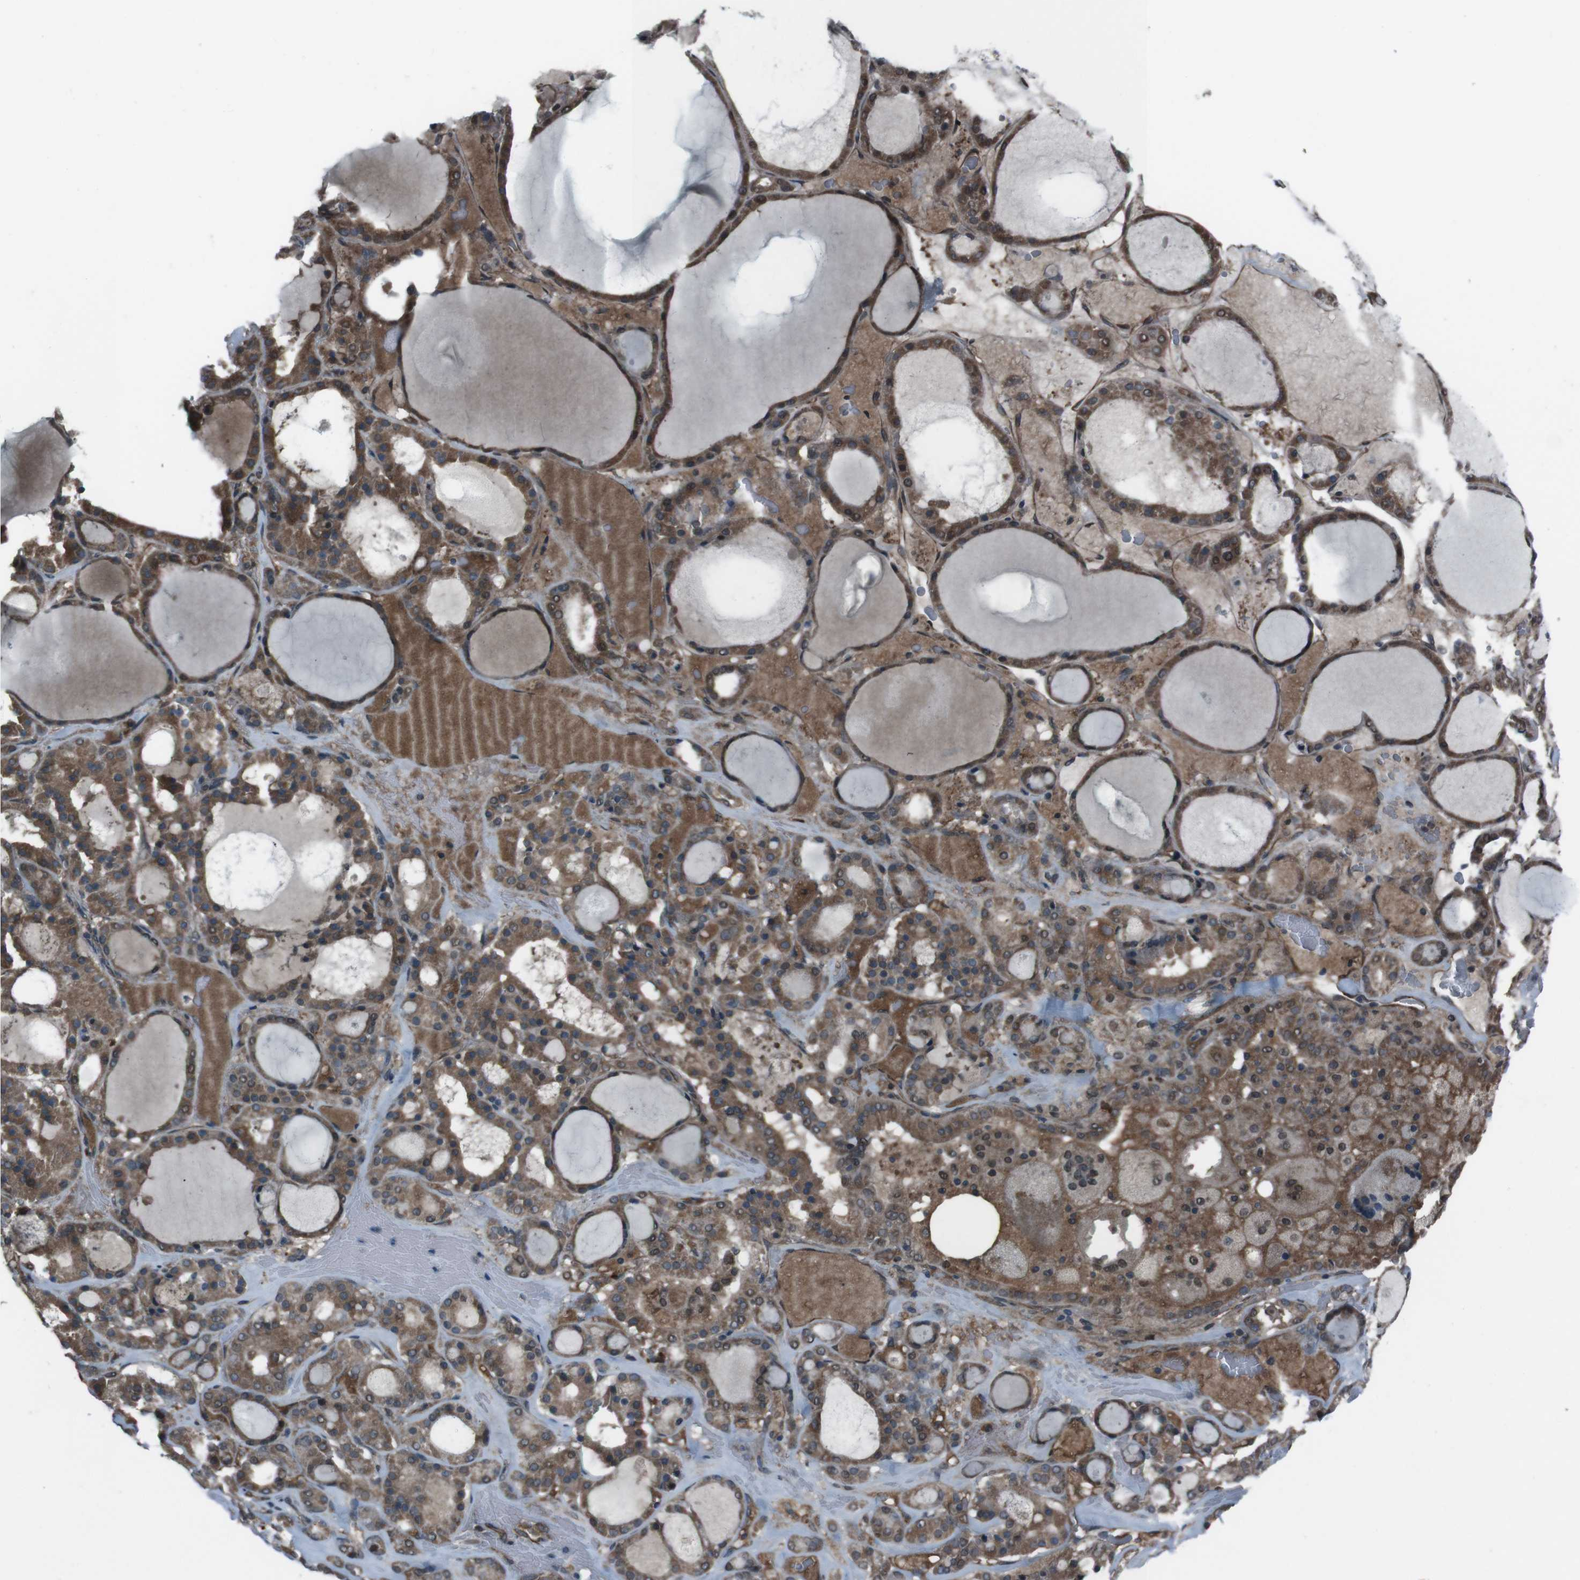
{"staining": {"intensity": "strong", "quantity": ">75%", "location": "cytoplasmic/membranous,nuclear"}, "tissue": "thyroid gland", "cell_type": "Glandular cells", "image_type": "normal", "snomed": [{"axis": "morphology", "description": "Normal tissue, NOS"}, {"axis": "morphology", "description": "Carcinoma, NOS"}, {"axis": "topography", "description": "Thyroid gland"}], "caption": "Immunohistochemistry (IHC) micrograph of benign thyroid gland: thyroid gland stained using immunohistochemistry (IHC) displays high levels of strong protein expression localized specifically in the cytoplasmic/membranous,nuclear of glandular cells, appearing as a cytoplasmic/membranous,nuclear brown color.", "gene": "SS18L1", "patient": {"sex": "female", "age": 86}}